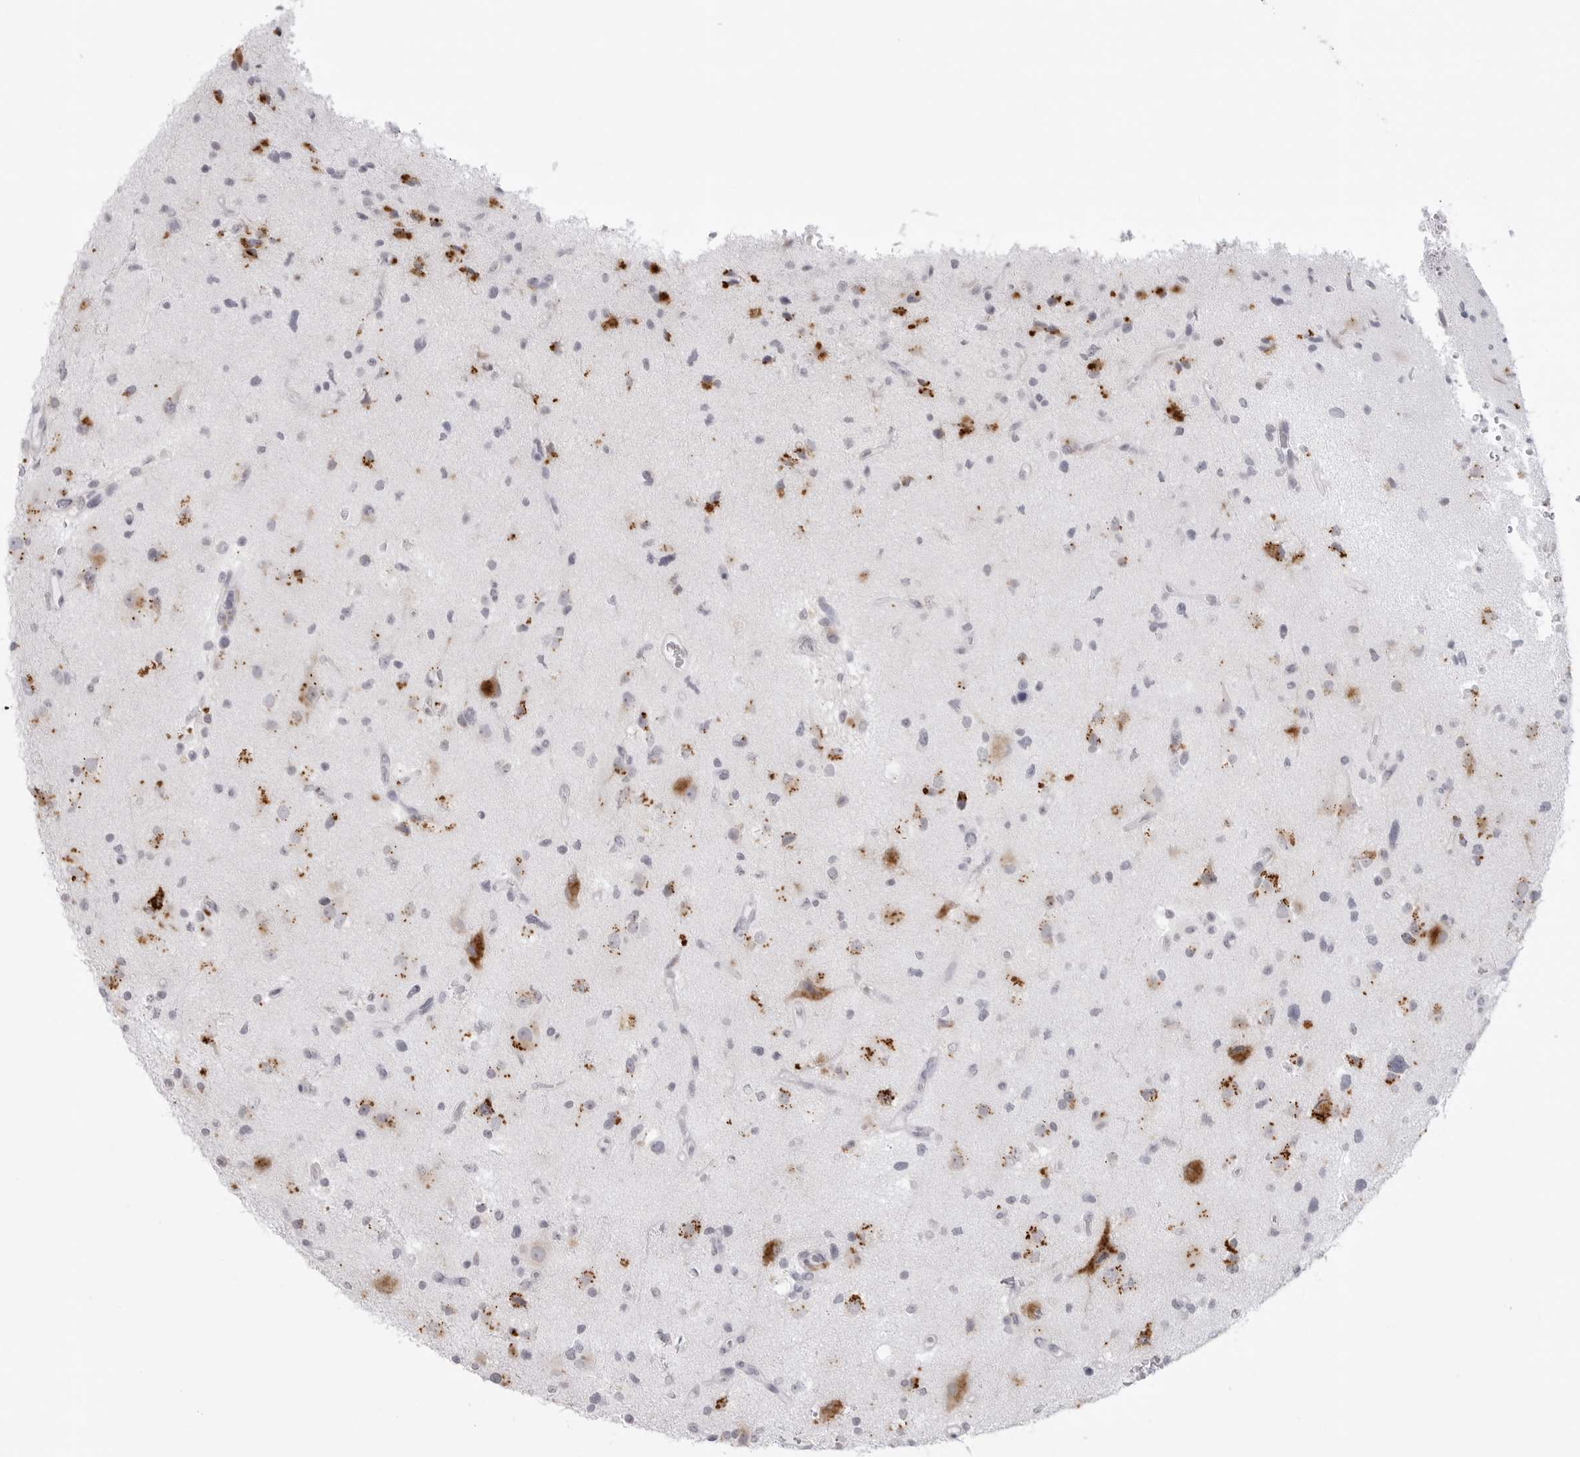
{"staining": {"intensity": "moderate", "quantity": "<25%", "location": "cytoplasmic/membranous"}, "tissue": "glioma", "cell_type": "Tumor cells", "image_type": "cancer", "snomed": [{"axis": "morphology", "description": "Glioma, malignant, High grade"}, {"axis": "topography", "description": "Brain"}], "caption": "High-grade glioma (malignant) stained for a protein reveals moderate cytoplasmic/membranous positivity in tumor cells. The staining is performed using DAB (3,3'-diaminobenzidine) brown chromogen to label protein expression. The nuclei are counter-stained blue using hematoxylin.", "gene": "IL25", "patient": {"sex": "male", "age": 33}}